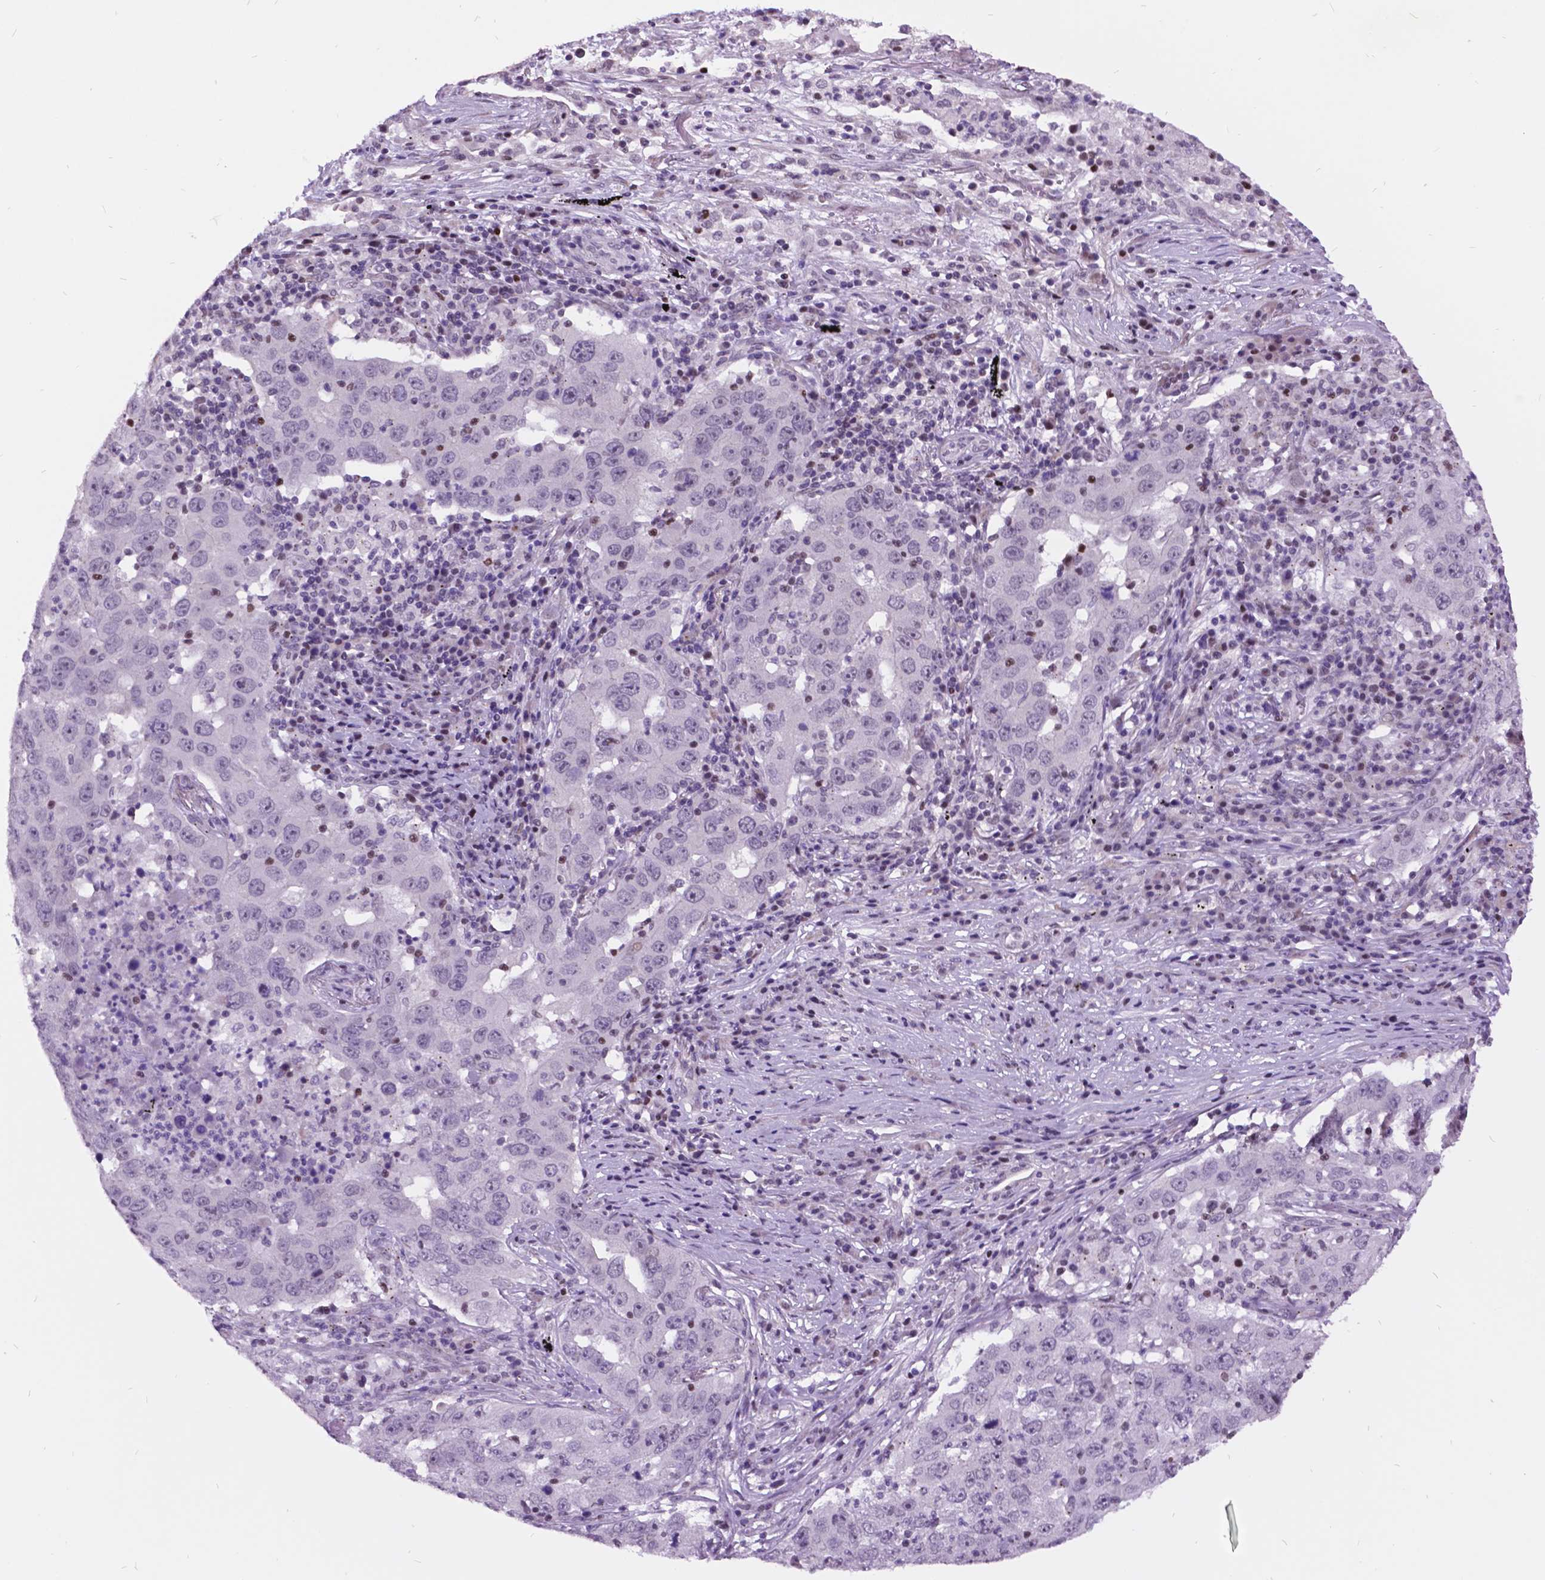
{"staining": {"intensity": "negative", "quantity": "none", "location": "none"}, "tissue": "lung cancer", "cell_type": "Tumor cells", "image_type": "cancer", "snomed": [{"axis": "morphology", "description": "Adenocarcinoma, NOS"}, {"axis": "topography", "description": "Lung"}], "caption": "Immunohistochemistry photomicrograph of neoplastic tissue: lung adenocarcinoma stained with DAB shows no significant protein staining in tumor cells.", "gene": "DPF3", "patient": {"sex": "male", "age": 73}}